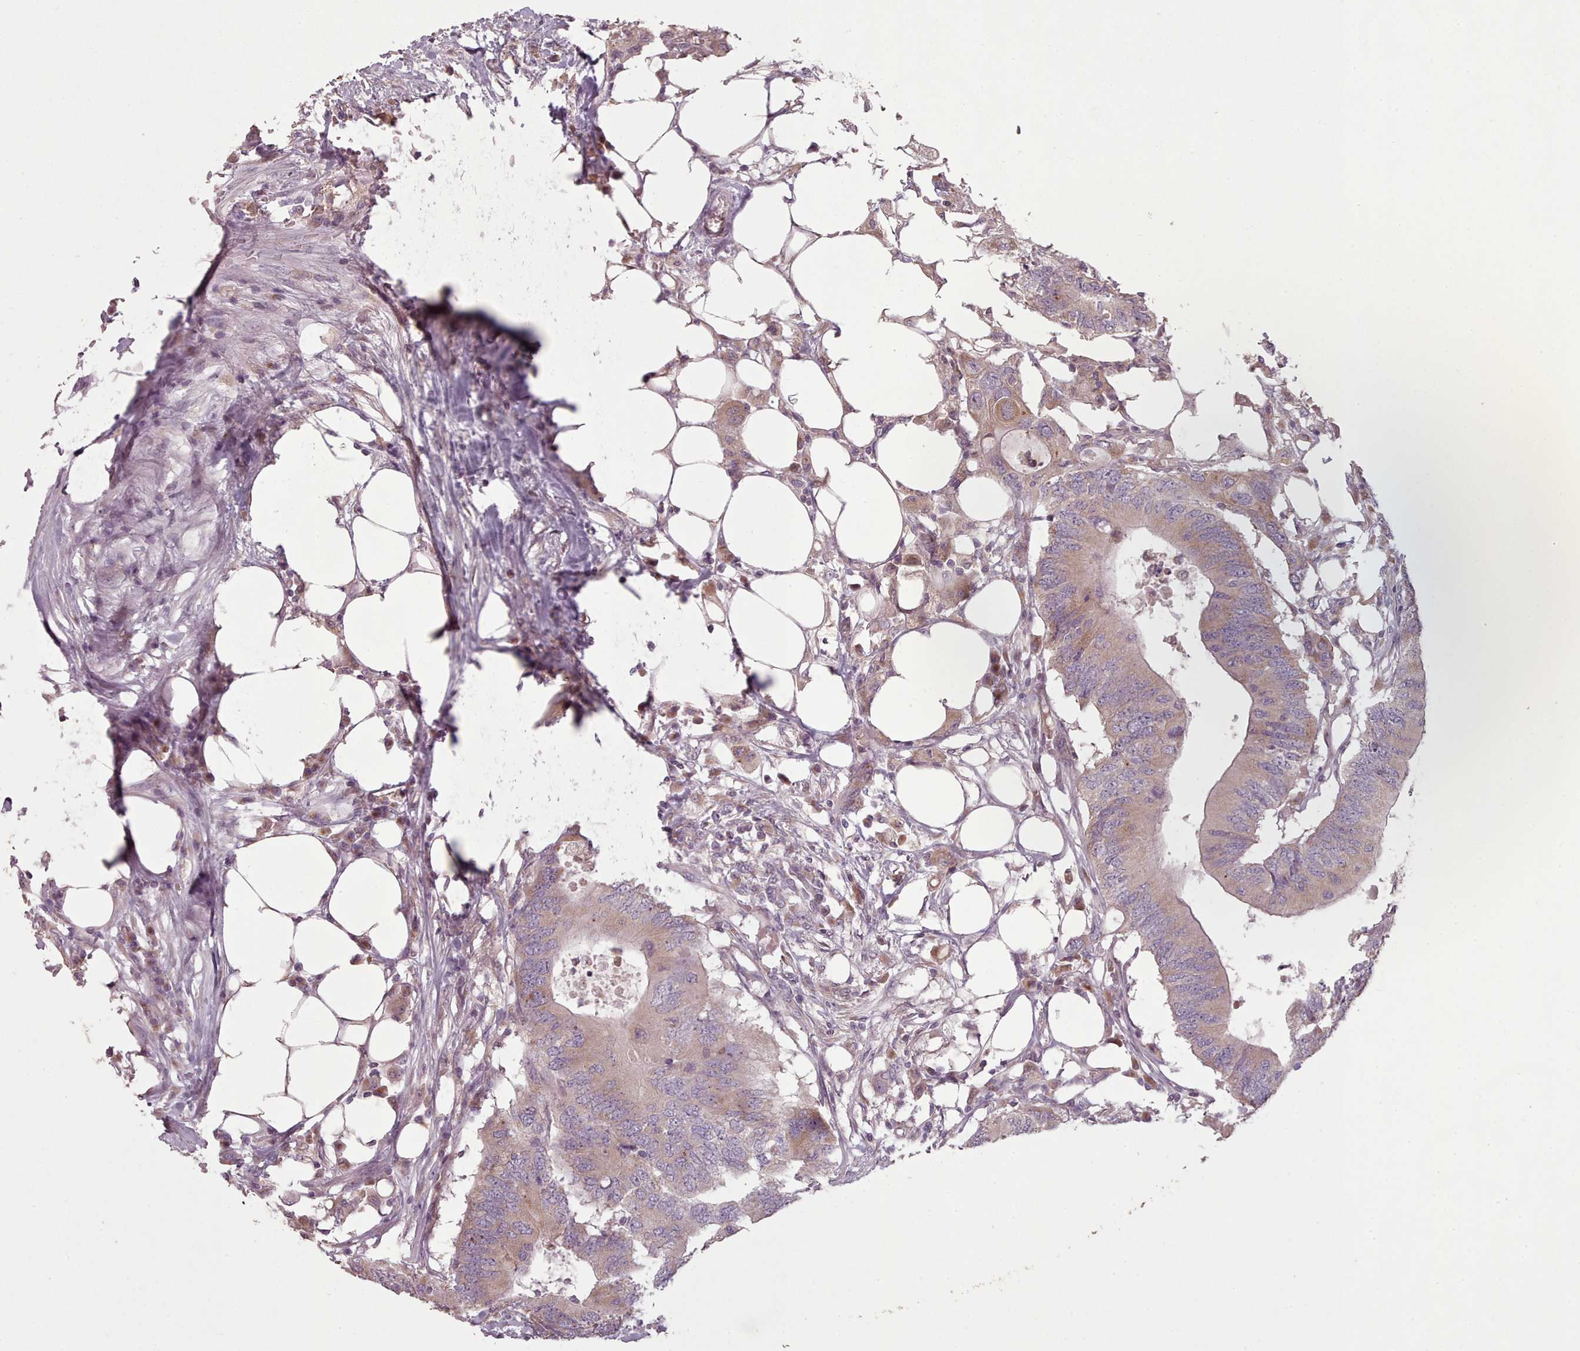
{"staining": {"intensity": "weak", "quantity": "25%-75%", "location": "cytoplasmic/membranous"}, "tissue": "colorectal cancer", "cell_type": "Tumor cells", "image_type": "cancer", "snomed": [{"axis": "morphology", "description": "Adenocarcinoma, NOS"}, {"axis": "topography", "description": "Colon"}], "caption": "Adenocarcinoma (colorectal) was stained to show a protein in brown. There is low levels of weak cytoplasmic/membranous positivity in about 25%-75% of tumor cells.", "gene": "LAPTM5", "patient": {"sex": "male", "age": 71}}